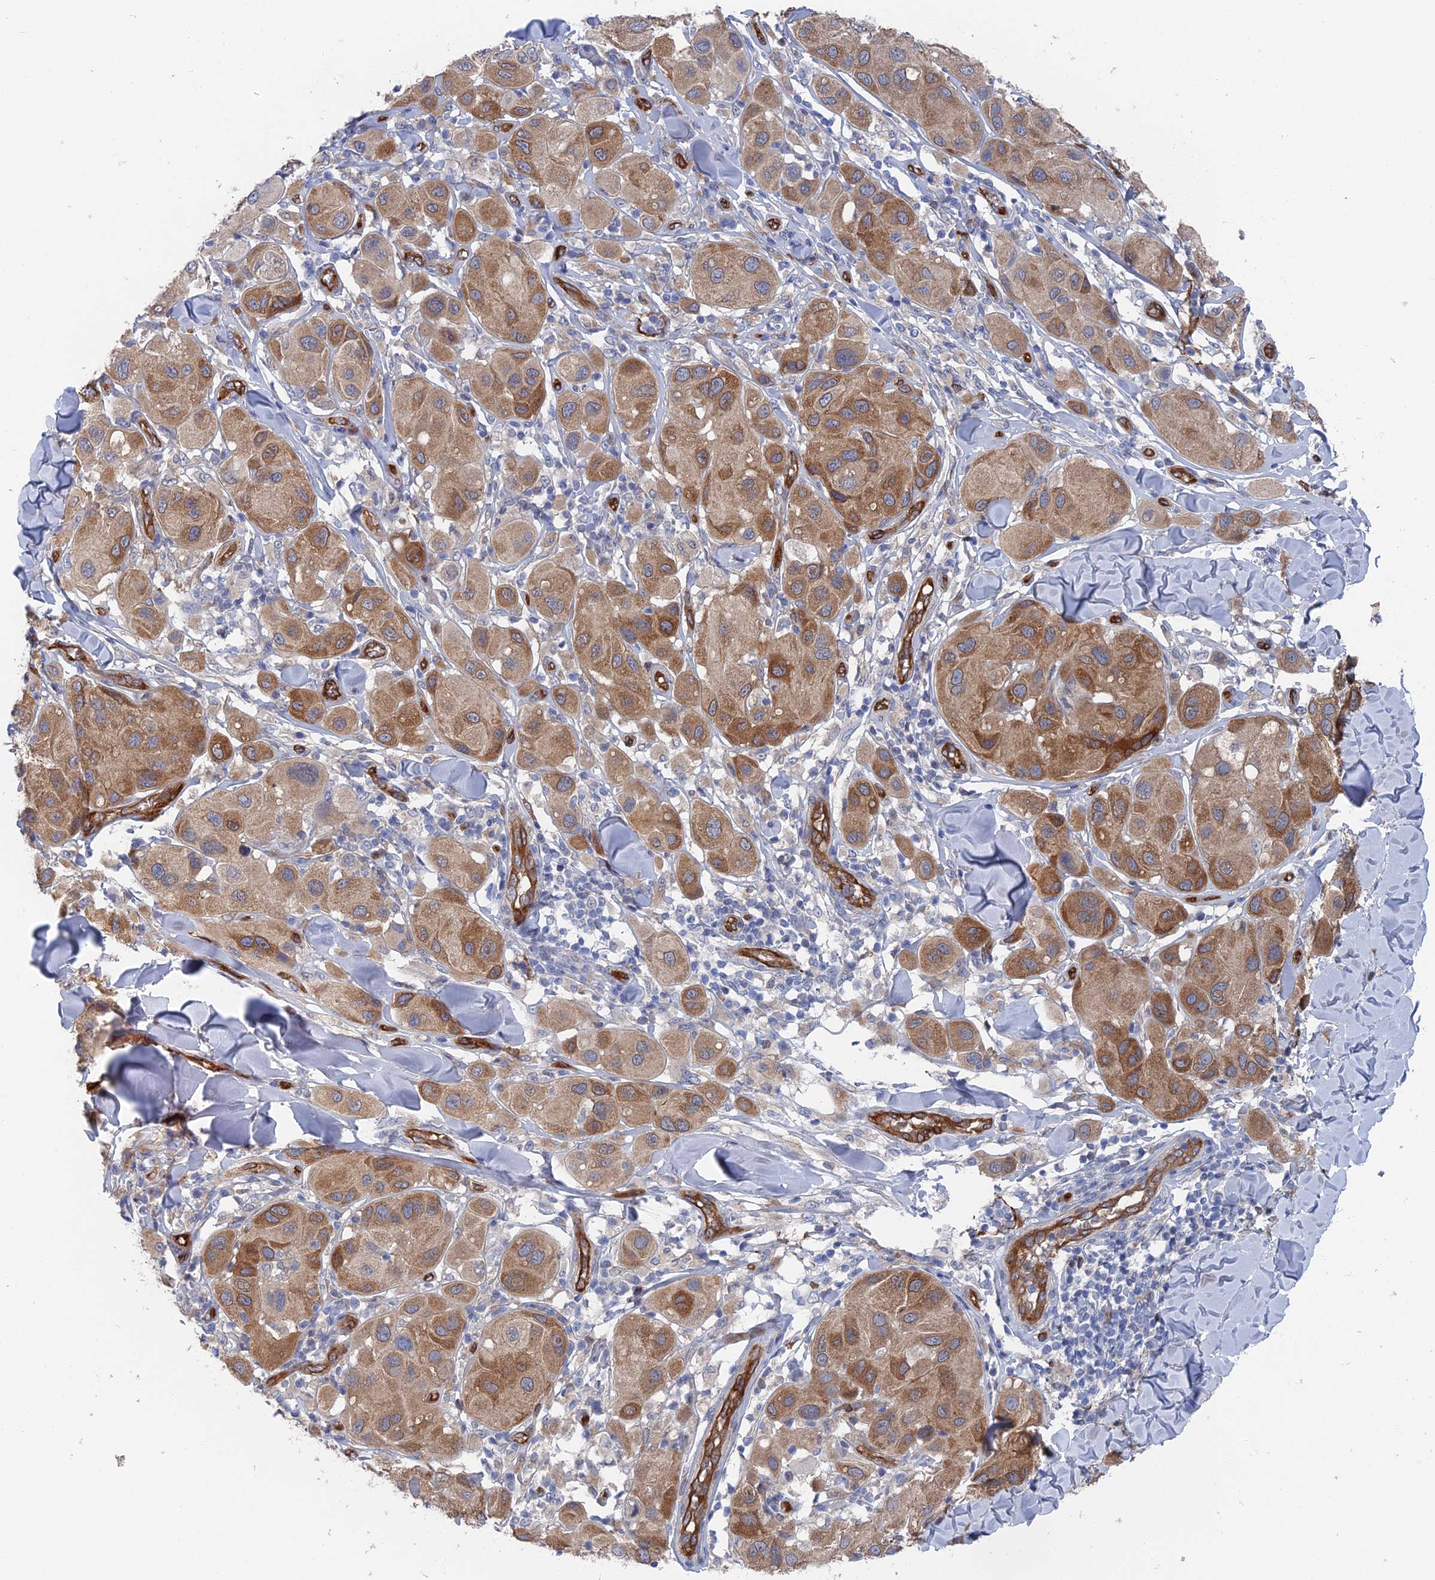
{"staining": {"intensity": "moderate", "quantity": ">75%", "location": "cytoplasmic/membranous"}, "tissue": "melanoma", "cell_type": "Tumor cells", "image_type": "cancer", "snomed": [{"axis": "morphology", "description": "Malignant melanoma, Metastatic site"}, {"axis": "topography", "description": "Skin"}], "caption": "Malignant melanoma (metastatic site) was stained to show a protein in brown. There is medium levels of moderate cytoplasmic/membranous positivity in about >75% of tumor cells.", "gene": "ARAP3", "patient": {"sex": "male", "age": 41}}